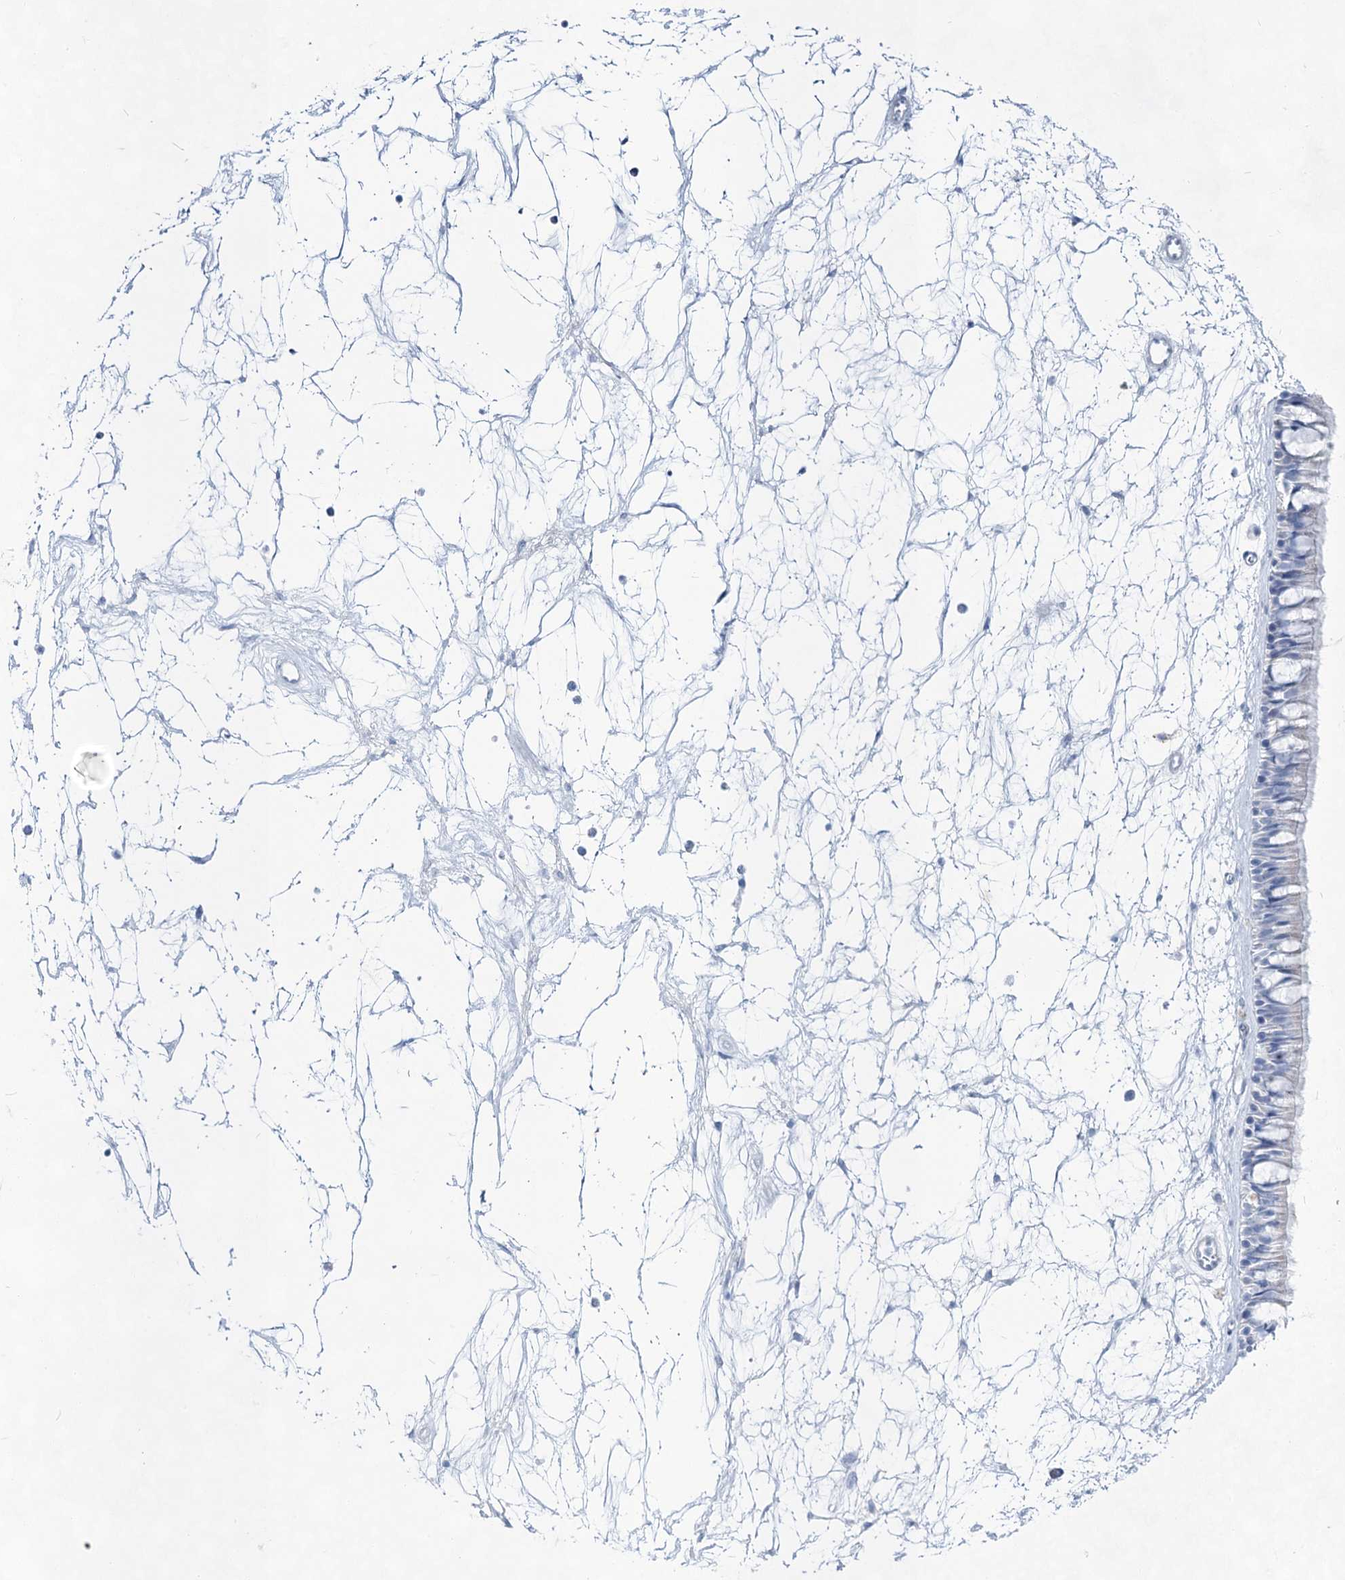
{"staining": {"intensity": "negative", "quantity": "none", "location": "none"}, "tissue": "nasopharynx", "cell_type": "Respiratory epithelial cells", "image_type": "normal", "snomed": [{"axis": "morphology", "description": "Normal tissue, NOS"}, {"axis": "topography", "description": "Nasopharynx"}], "caption": "IHC photomicrograph of normal nasopharynx: nasopharynx stained with DAB (3,3'-diaminobenzidine) demonstrates no significant protein staining in respiratory epithelial cells.", "gene": "ACRV1", "patient": {"sex": "male", "age": 64}}